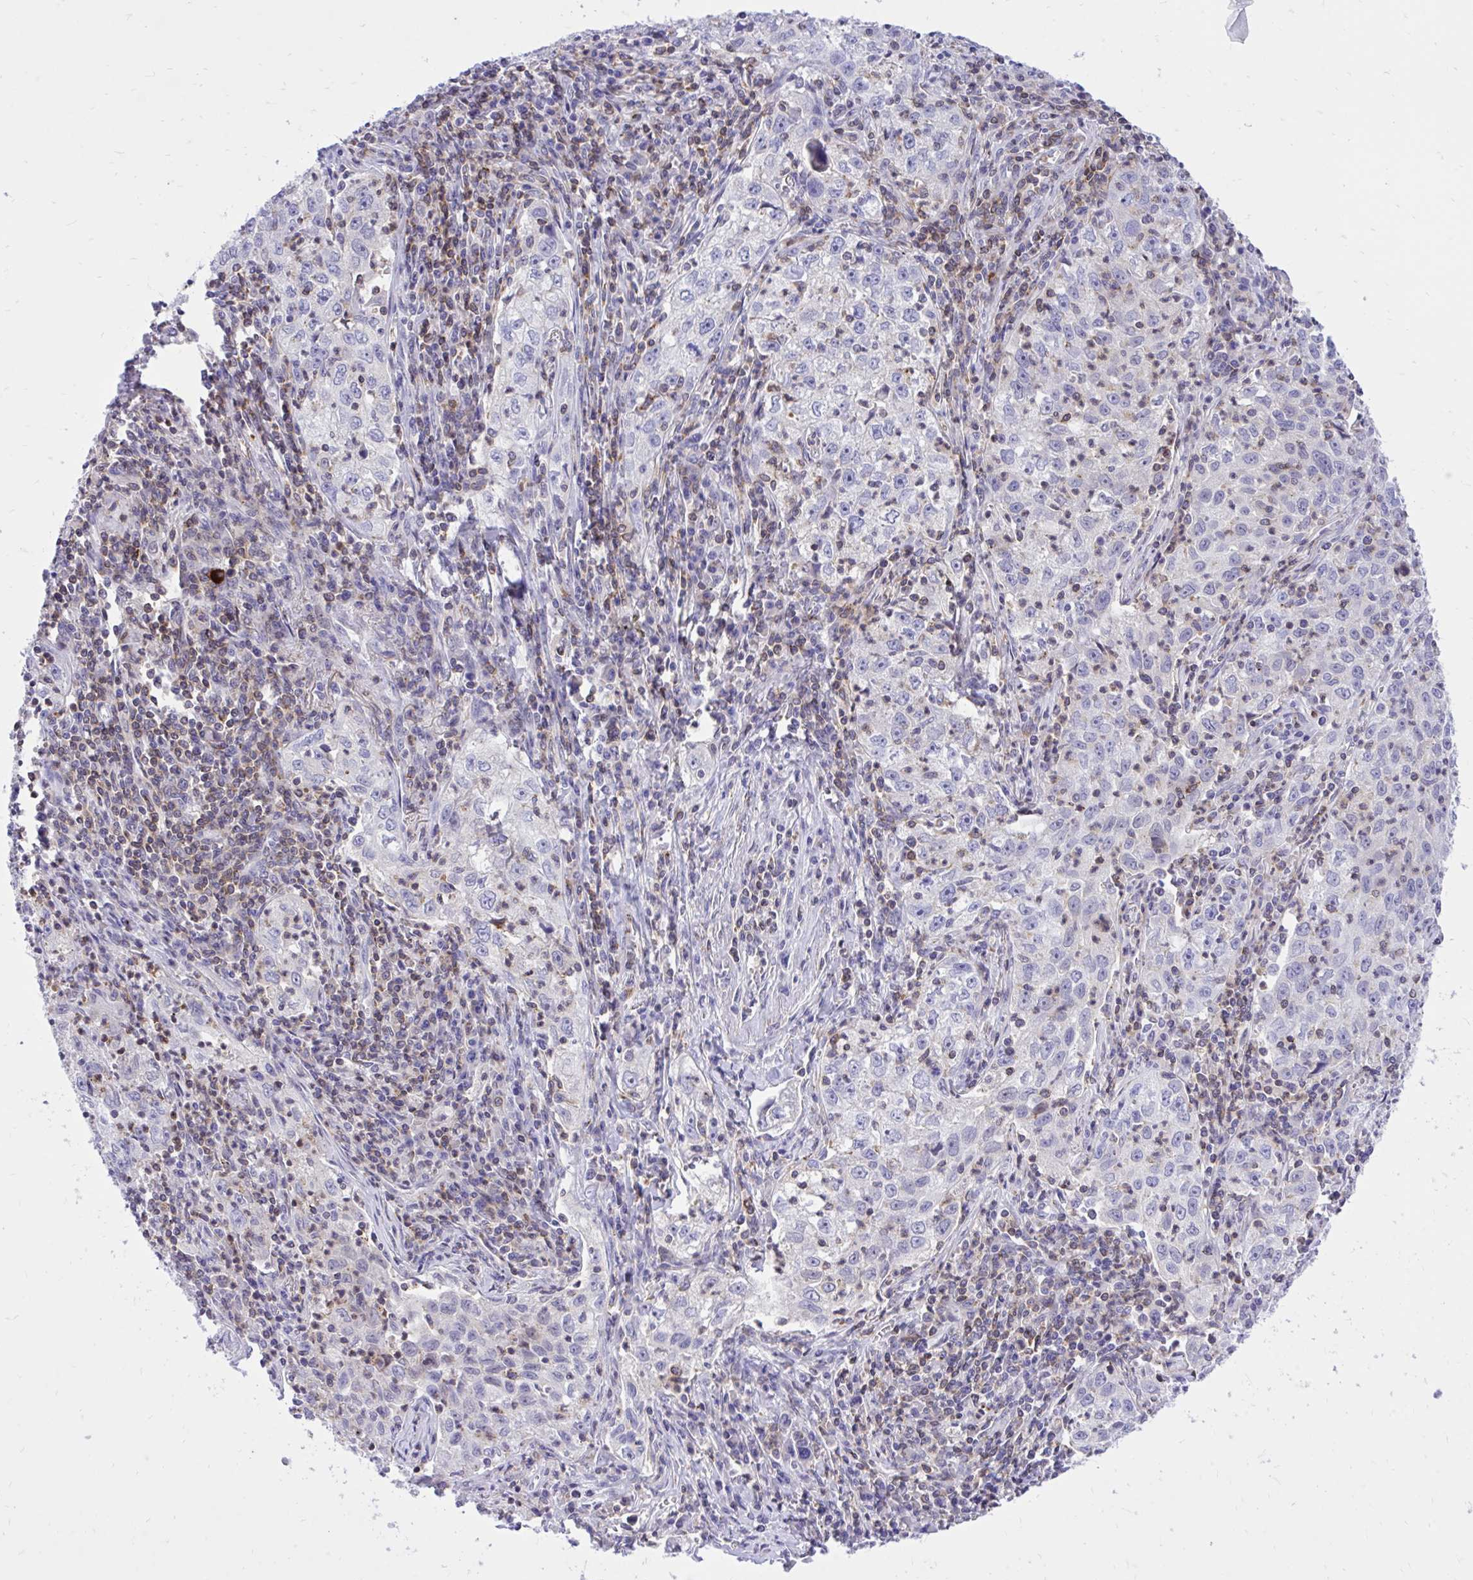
{"staining": {"intensity": "negative", "quantity": "none", "location": "none"}, "tissue": "lung cancer", "cell_type": "Tumor cells", "image_type": "cancer", "snomed": [{"axis": "morphology", "description": "Squamous cell carcinoma, NOS"}, {"axis": "topography", "description": "Lung"}], "caption": "Squamous cell carcinoma (lung) stained for a protein using immunohistochemistry shows no positivity tumor cells.", "gene": "CXCL8", "patient": {"sex": "male", "age": 71}}